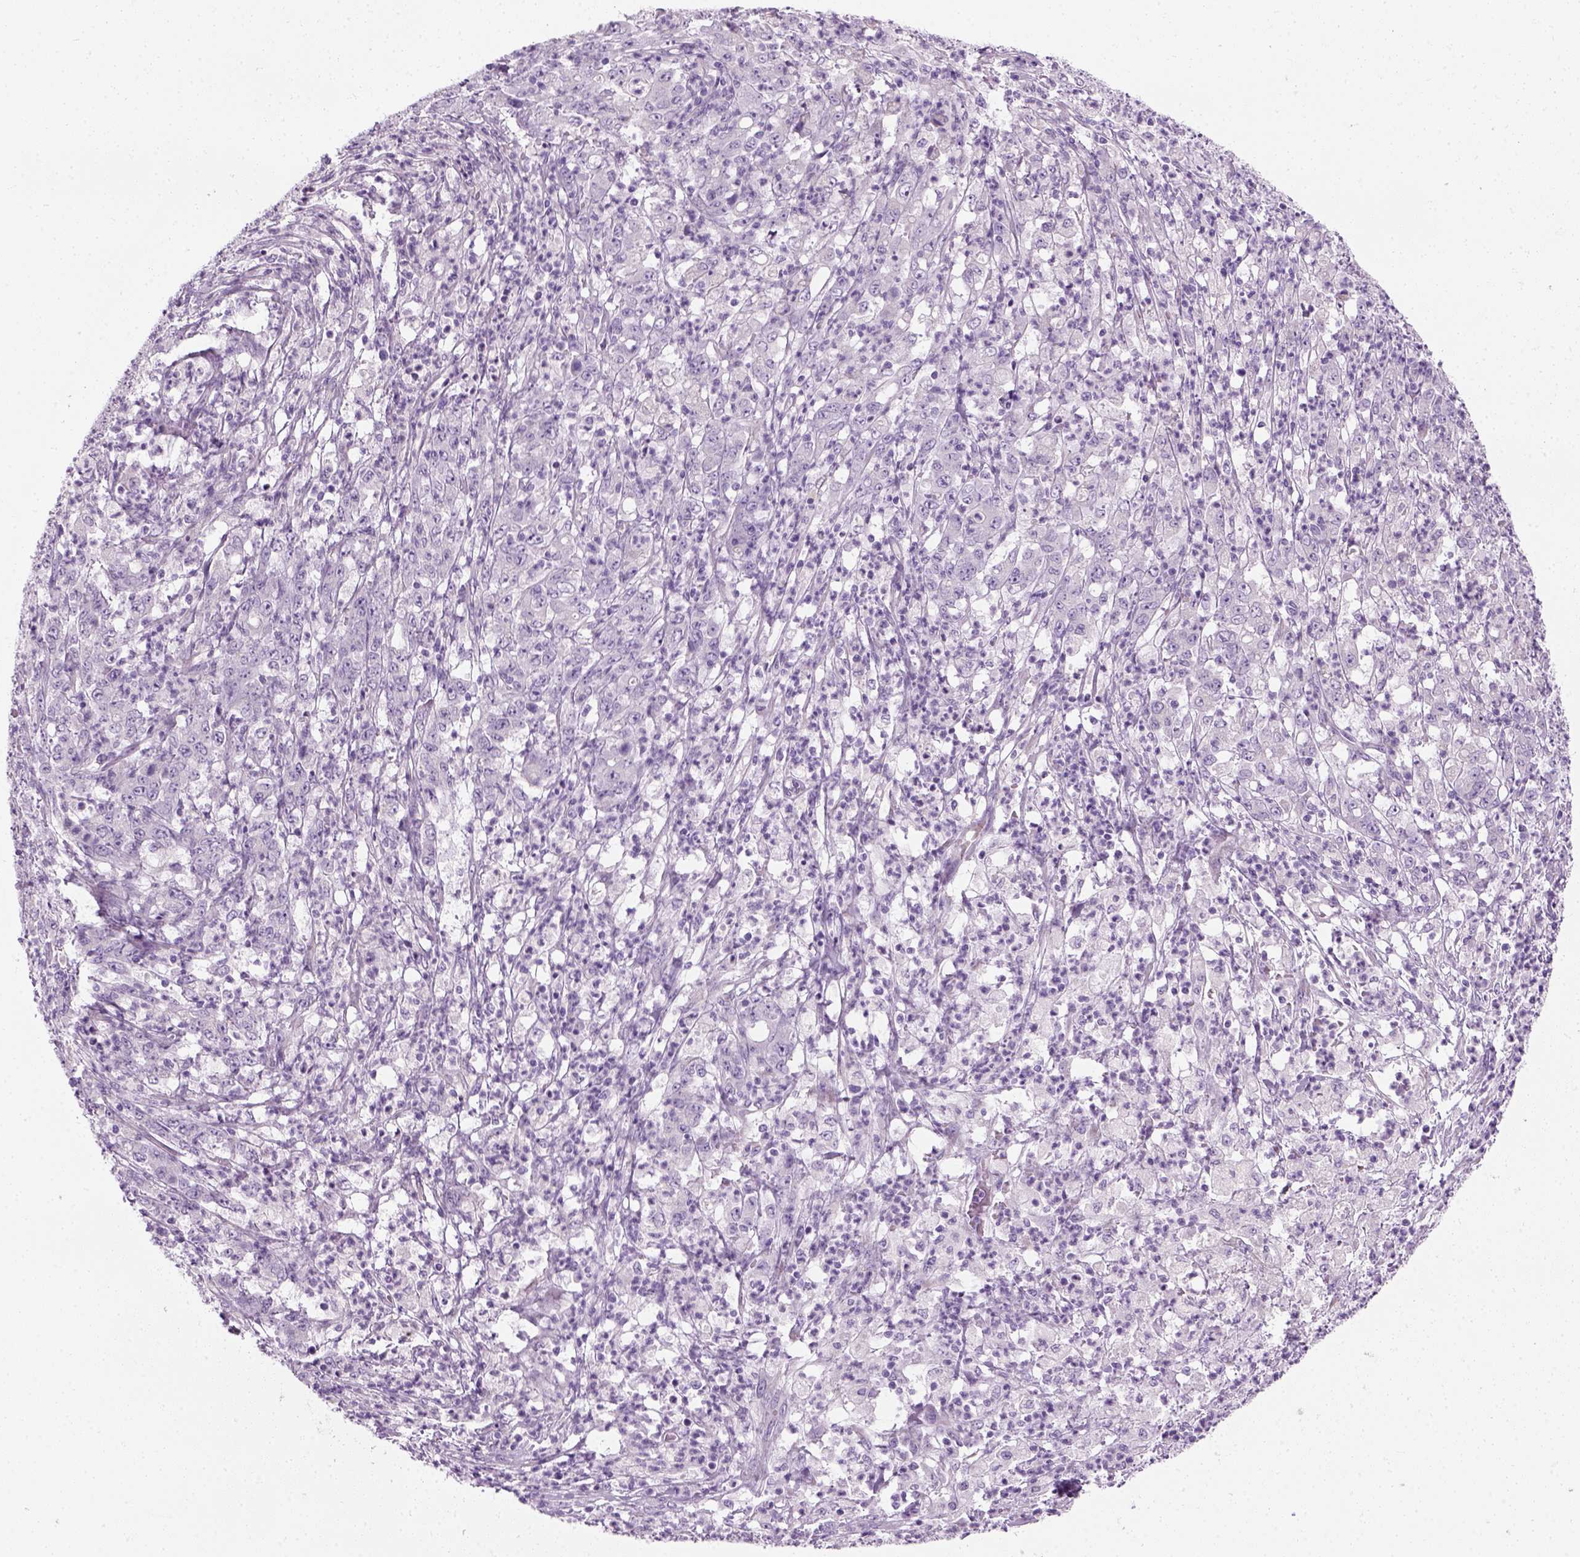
{"staining": {"intensity": "negative", "quantity": "none", "location": "none"}, "tissue": "stomach cancer", "cell_type": "Tumor cells", "image_type": "cancer", "snomed": [{"axis": "morphology", "description": "Adenocarcinoma, NOS"}, {"axis": "topography", "description": "Stomach, lower"}], "caption": "DAB immunohistochemical staining of adenocarcinoma (stomach) displays no significant expression in tumor cells.", "gene": "CIBAR2", "patient": {"sex": "female", "age": 71}}